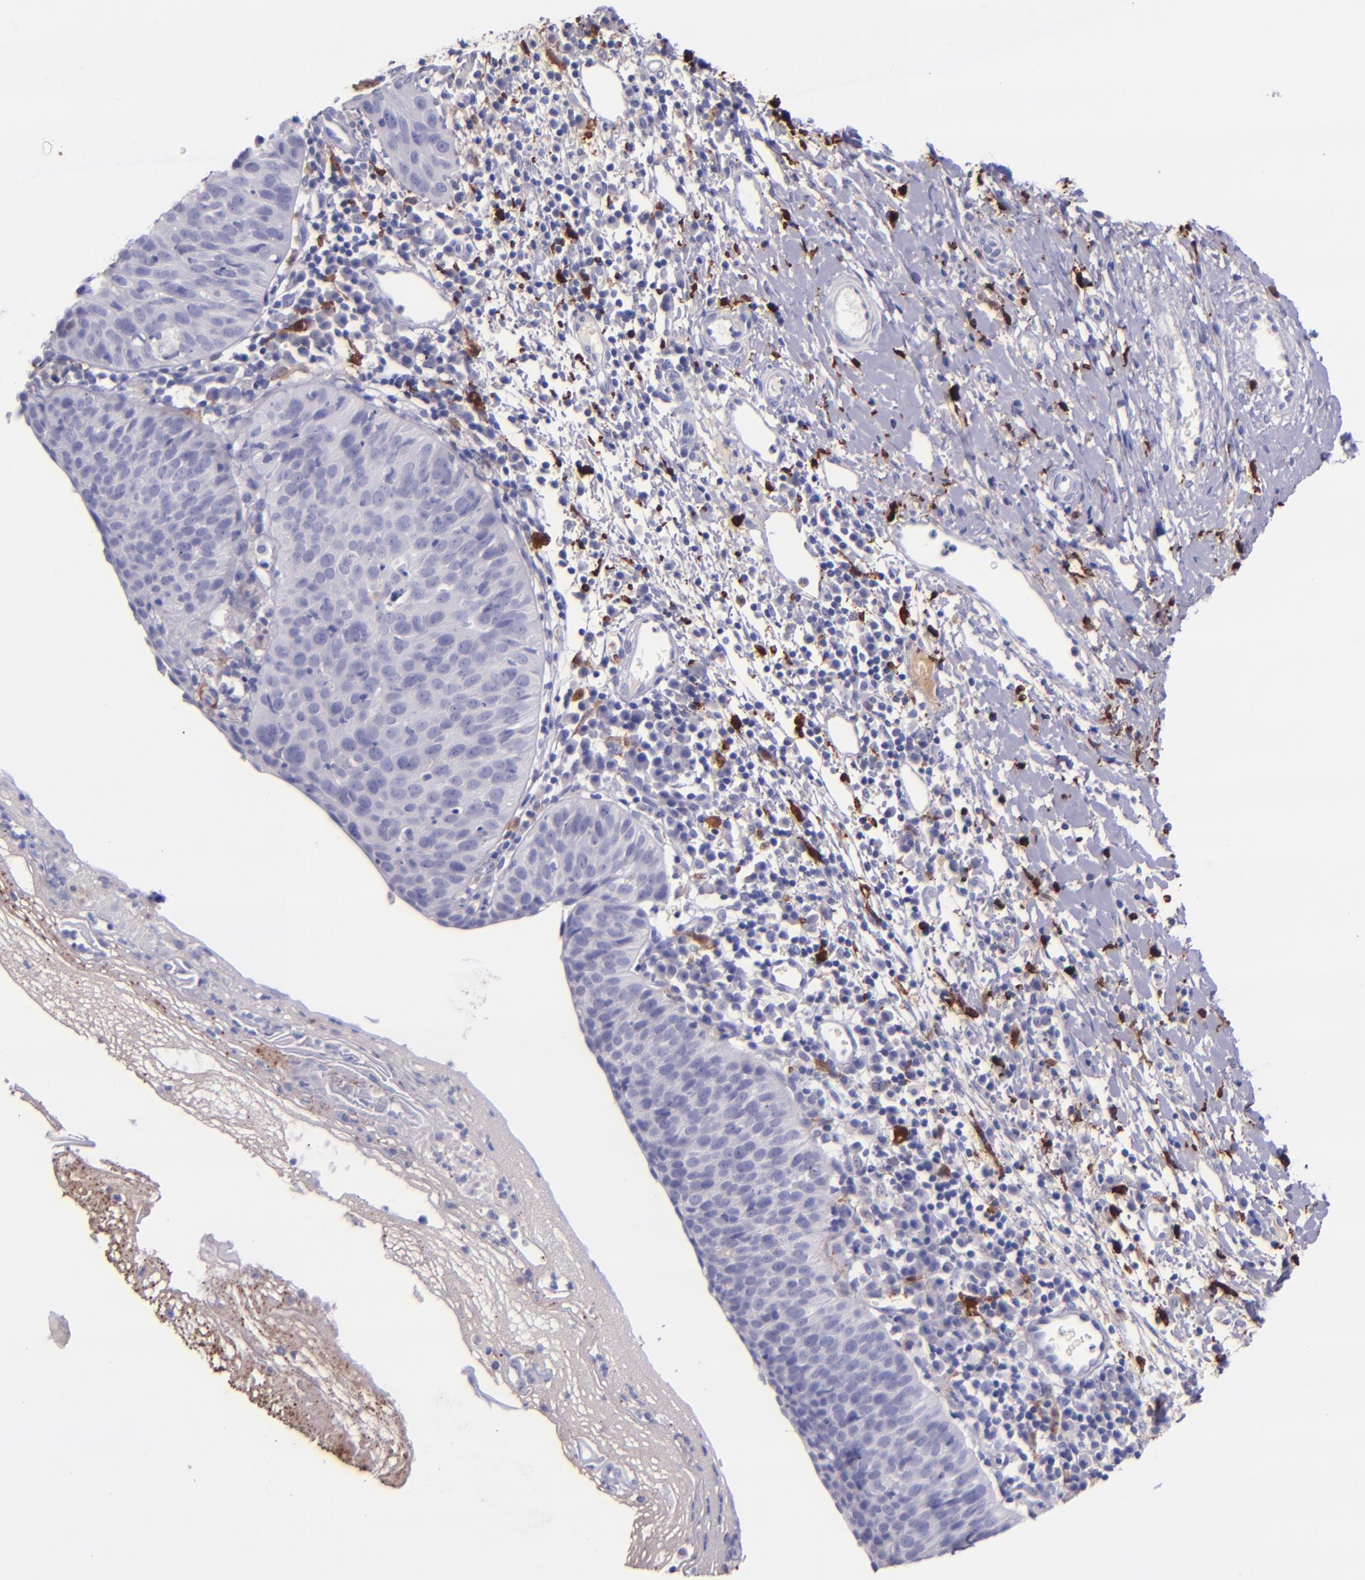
{"staining": {"intensity": "negative", "quantity": "none", "location": "none"}, "tissue": "cervical cancer", "cell_type": "Tumor cells", "image_type": "cancer", "snomed": [{"axis": "morphology", "description": "Normal tissue, NOS"}, {"axis": "morphology", "description": "Squamous cell carcinoma, NOS"}, {"axis": "topography", "description": "Cervix"}], "caption": "Protein analysis of cervical cancer (squamous cell carcinoma) reveals no significant positivity in tumor cells.", "gene": "F13A1", "patient": {"sex": "female", "age": 39}}